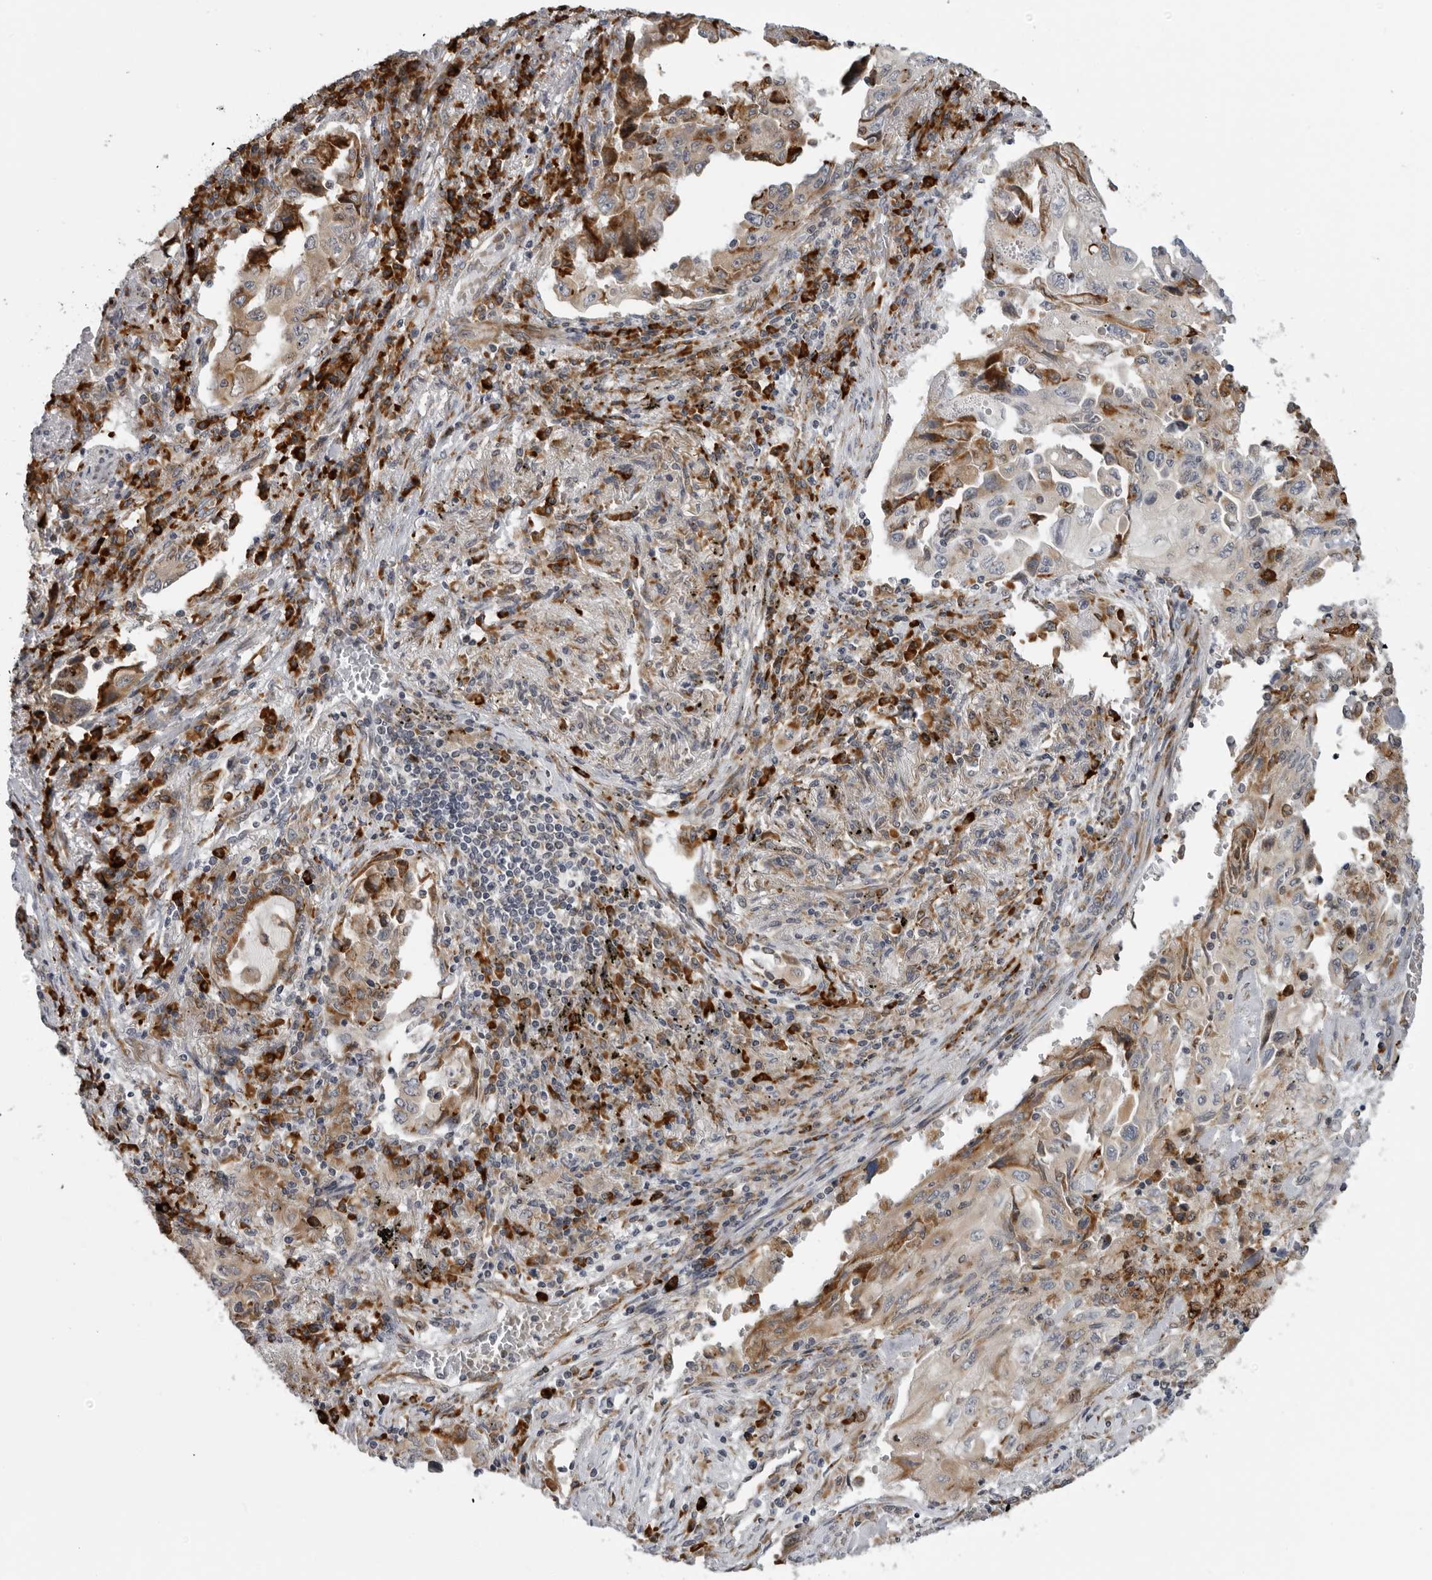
{"staining": {"intensity": "moderate", "quantity": "25%-75%", "location": "cytoplasmic/membranous"}, "tissue": "lung cancer", "cell_type": "Tumor cells", "image_type": "cancer", "snomed": [{"axis": "morphology", "description": "Adenocarcinoma, NOS"}, {"axis": "topography", "description": "Lung"}], "caption": "Immunohistochemical staining of lung cancer (adenocarcinoma) demonstrates moderate cytoplasmic/membranous protein positivity in about 25%-75% of tumor cells.", "gene": "ALPK2", "patient": {"sex": "female", "age": 51}}